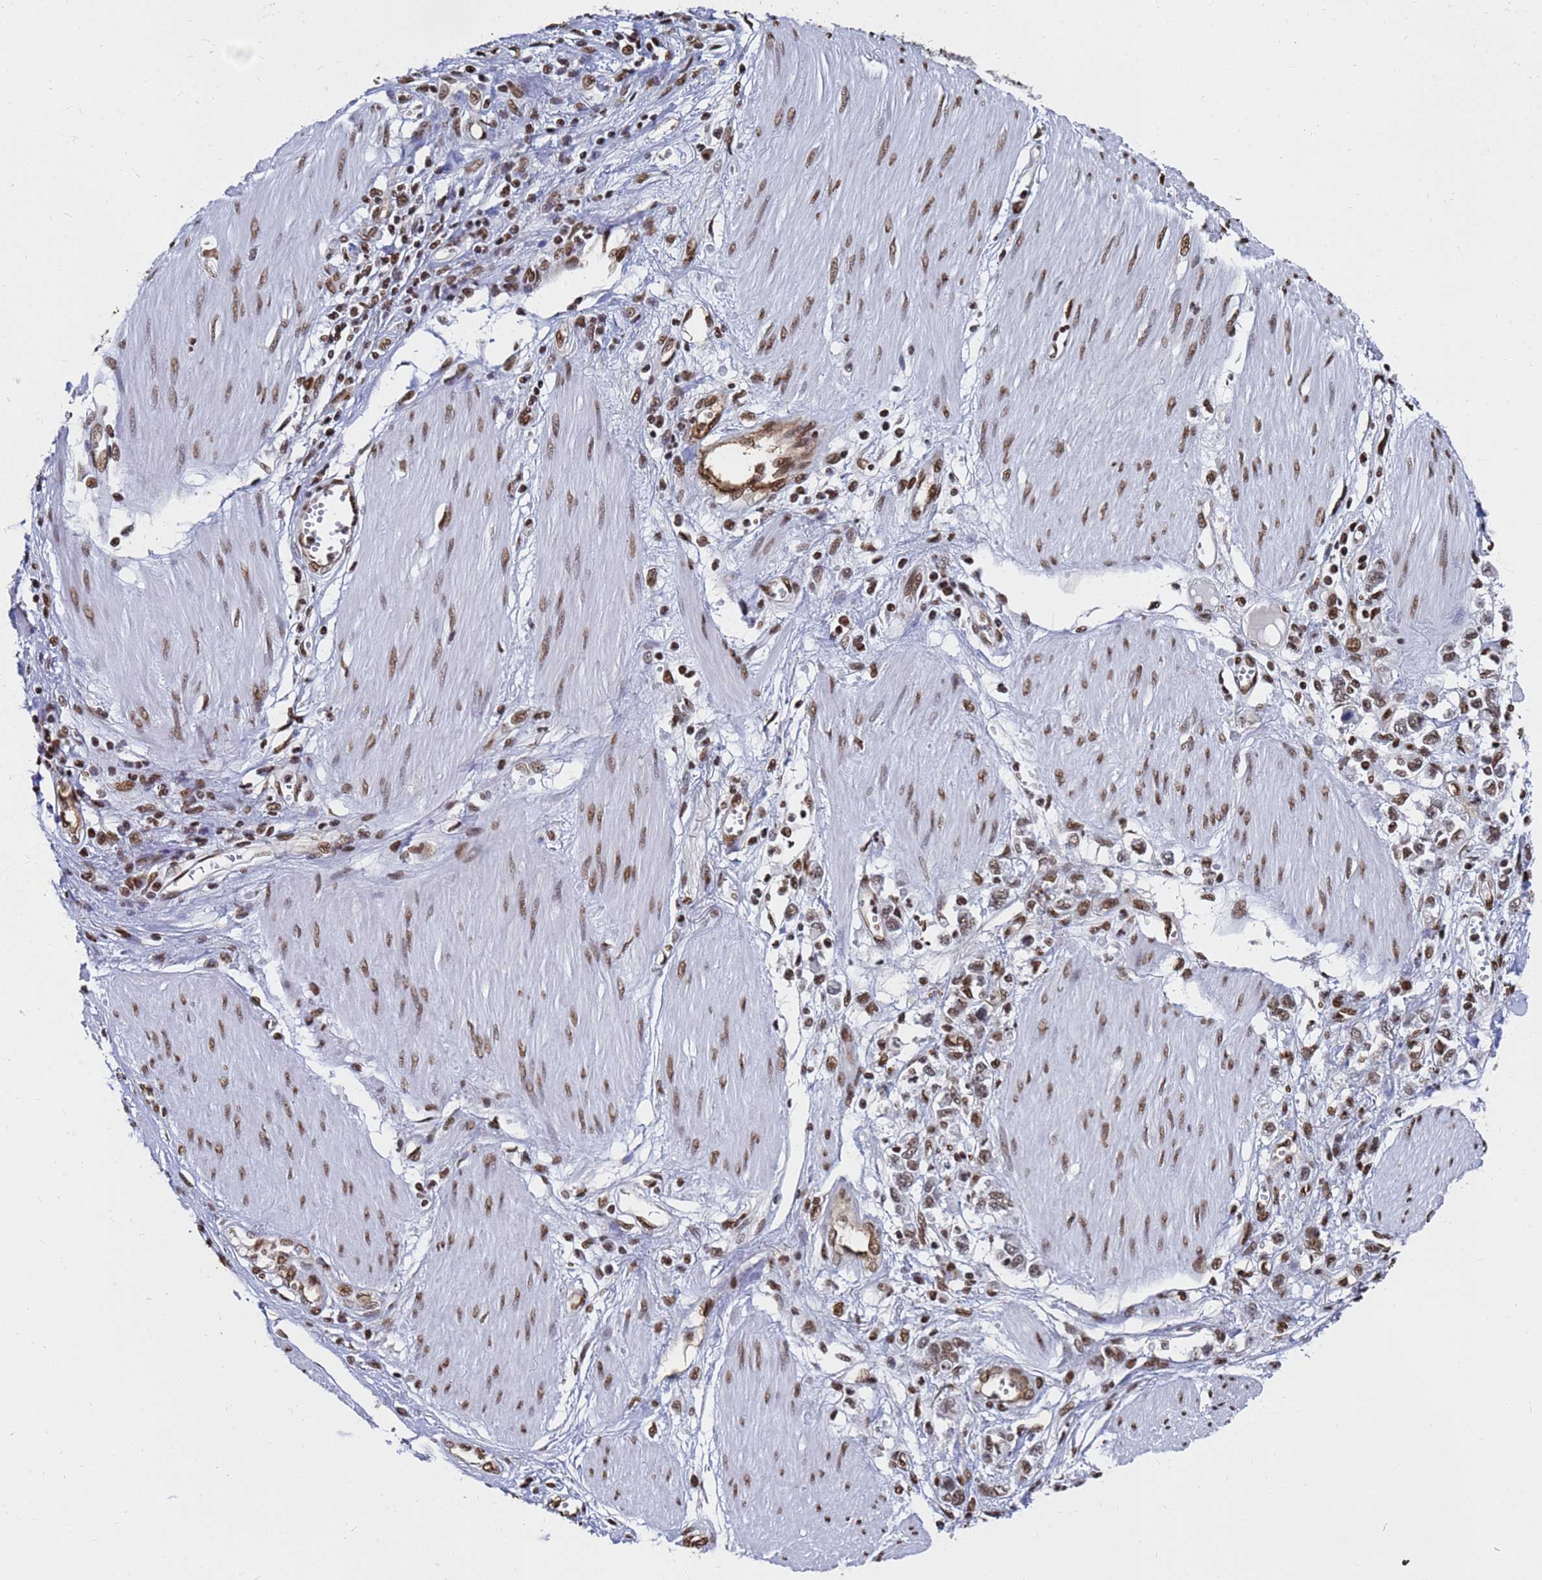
{"staining": {"intensity": "moderate", "quantity": ">75%", "location": "nuclear"}, "tissue": "stomach cancer", "cell_type": "Tumor cells", "image_type": "cancer", "snomed": [{"axis": "morphology", "description": "Adenocarcinoma, NOS"}, {"axis": "topography", "description": "Stomach"}], "caption": "Stomach adenocarcinoma stained with immunohistochemistry (IHC) reveals moderate nuclear positivity in about >75% of tumor cells. The protein of interest is shown in brown color, while the nuclei are stained blue.", "gene": "RAVER2", "patient": {"sex": "female", "age": 76}}